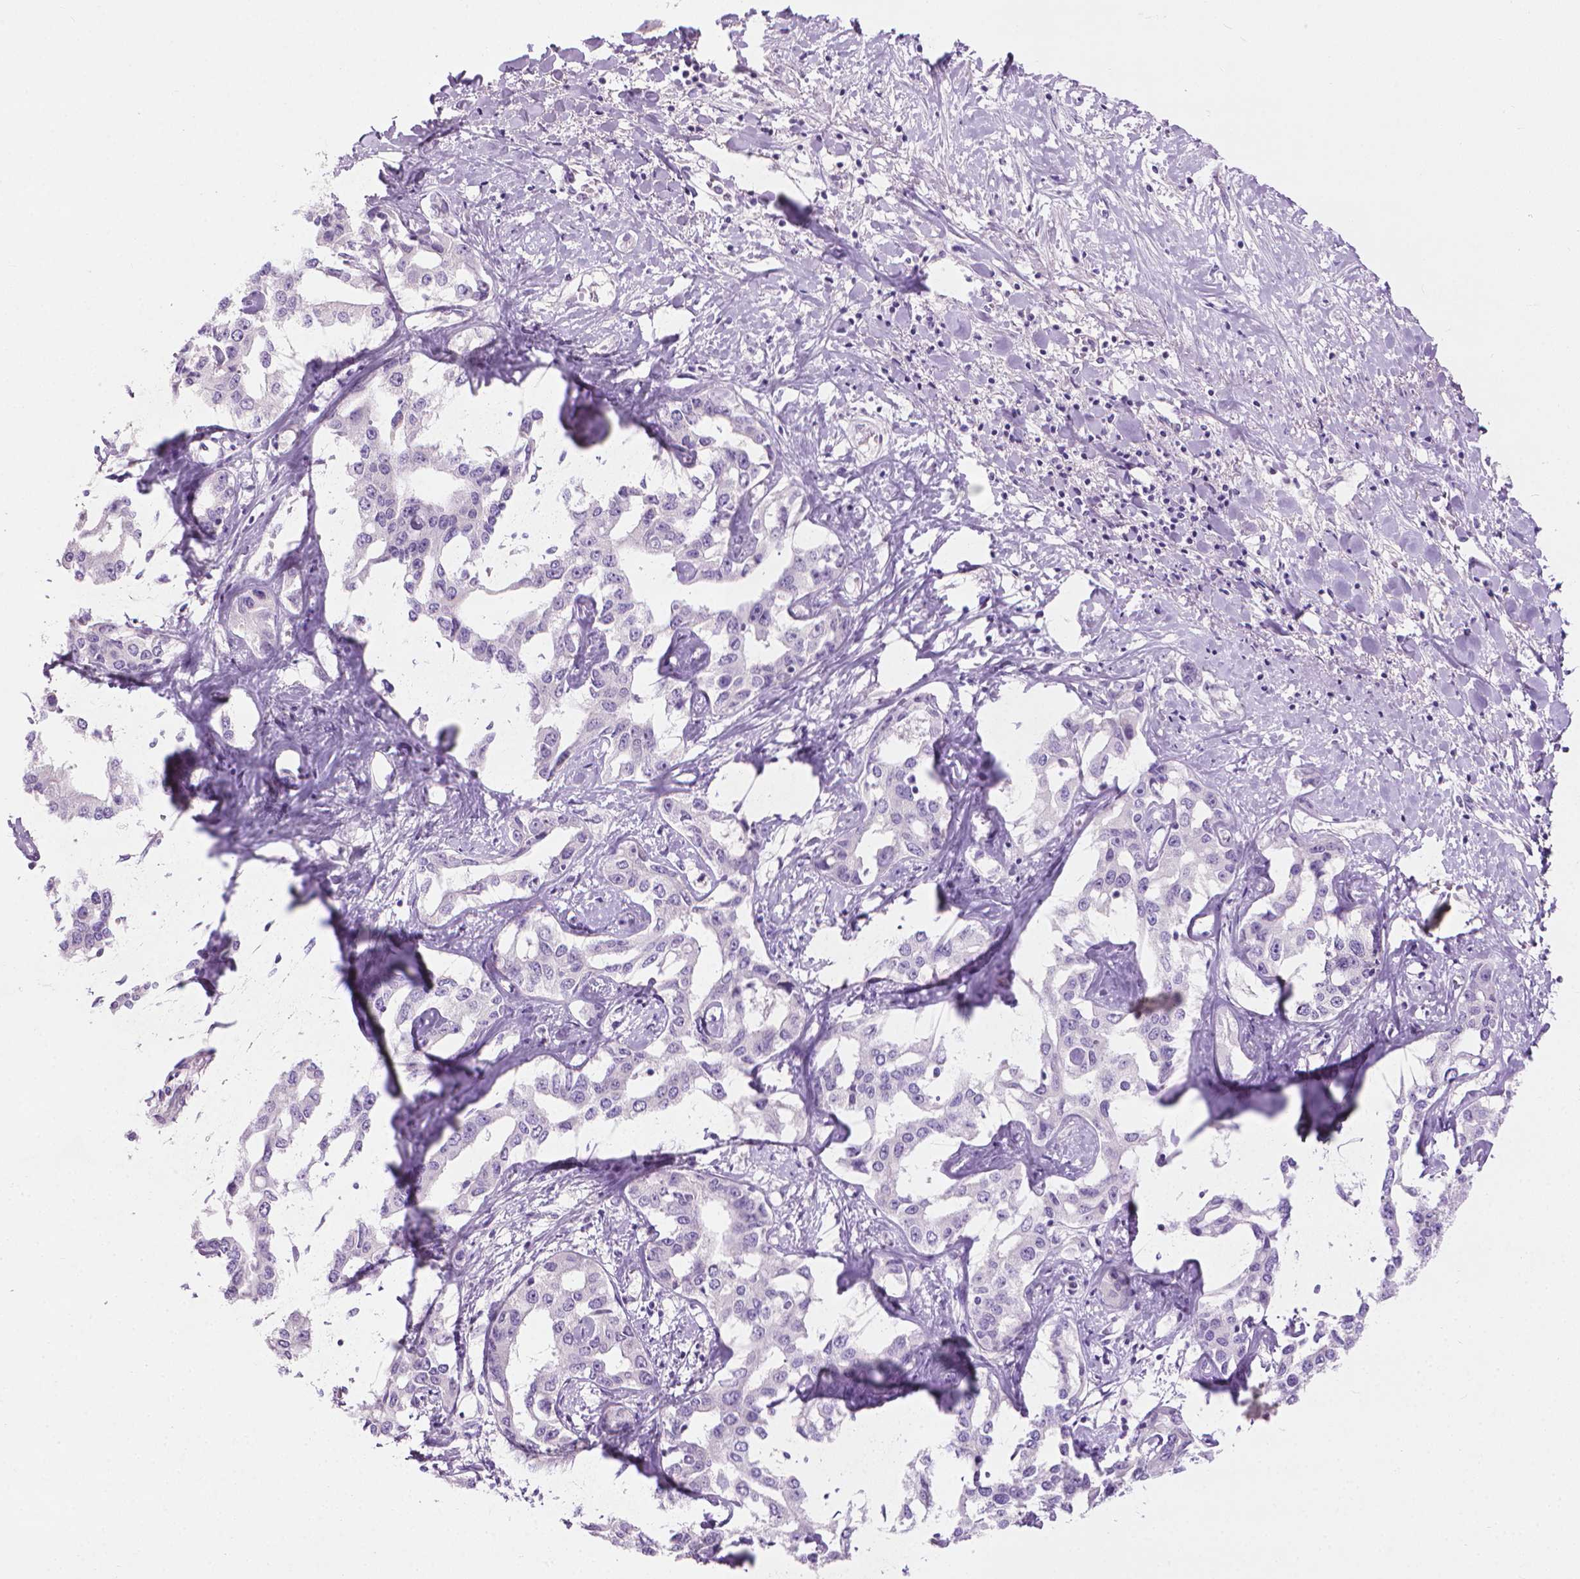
{"staining": {"intensity": "negative", "quantity": "none", "location": "none"}, "tissue": "liver cancer", "cell_type": "Tumor cells", "image_type": "cancer", "snomed": [{"axis": "morphology", "description": "Cholangiocarcinoma"}, {"axis": "topography", "description": "Liver"}], "caption": "Tumor cells show no significant staining in liver cancer (cholangiocarcinoma).", "gene": "KRT73", "patient": {"sex": "male", "age": 59}}